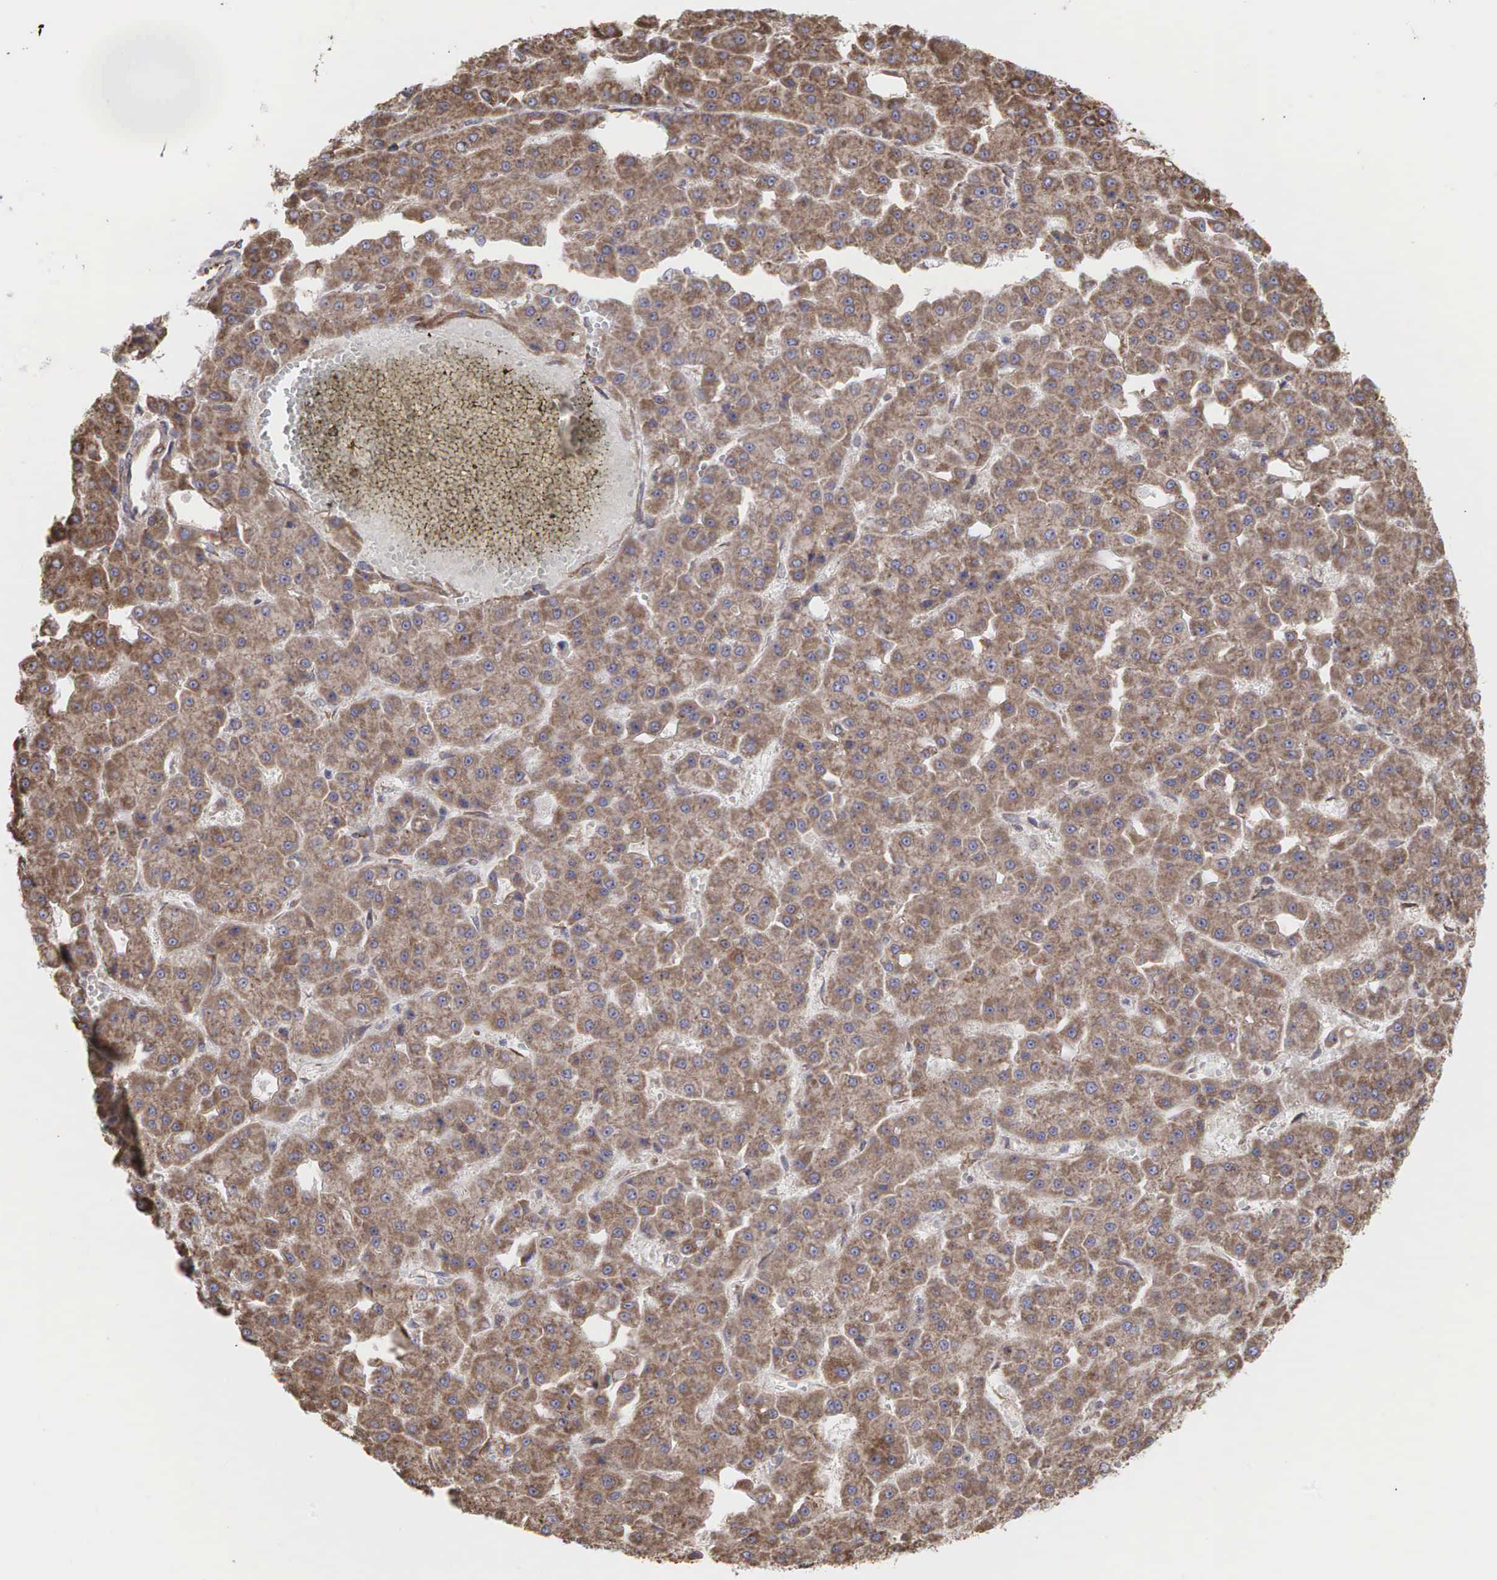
{"staining": {"intensity": "moderate", "quantity": ">75%", "location": "cytoplasmic/membranous"}, "tissue": "liver cancer", "cell_type": "Tumor cells", "image_type": "cancer", "snomed": [{"axis": "morphology", "description": "Carcinoma, Hepatocellular, NOS"}, {"axis": "topography", "description": "Liver"}], "caption": "Tumor cells reveal medium levels of moderate cytoplasmic/membranous positivity in about >75% of cells in human hepatocellular carcinoma (liver).", "gene": "PABPC5", "patient": {"sex": "male", "age": 47}}